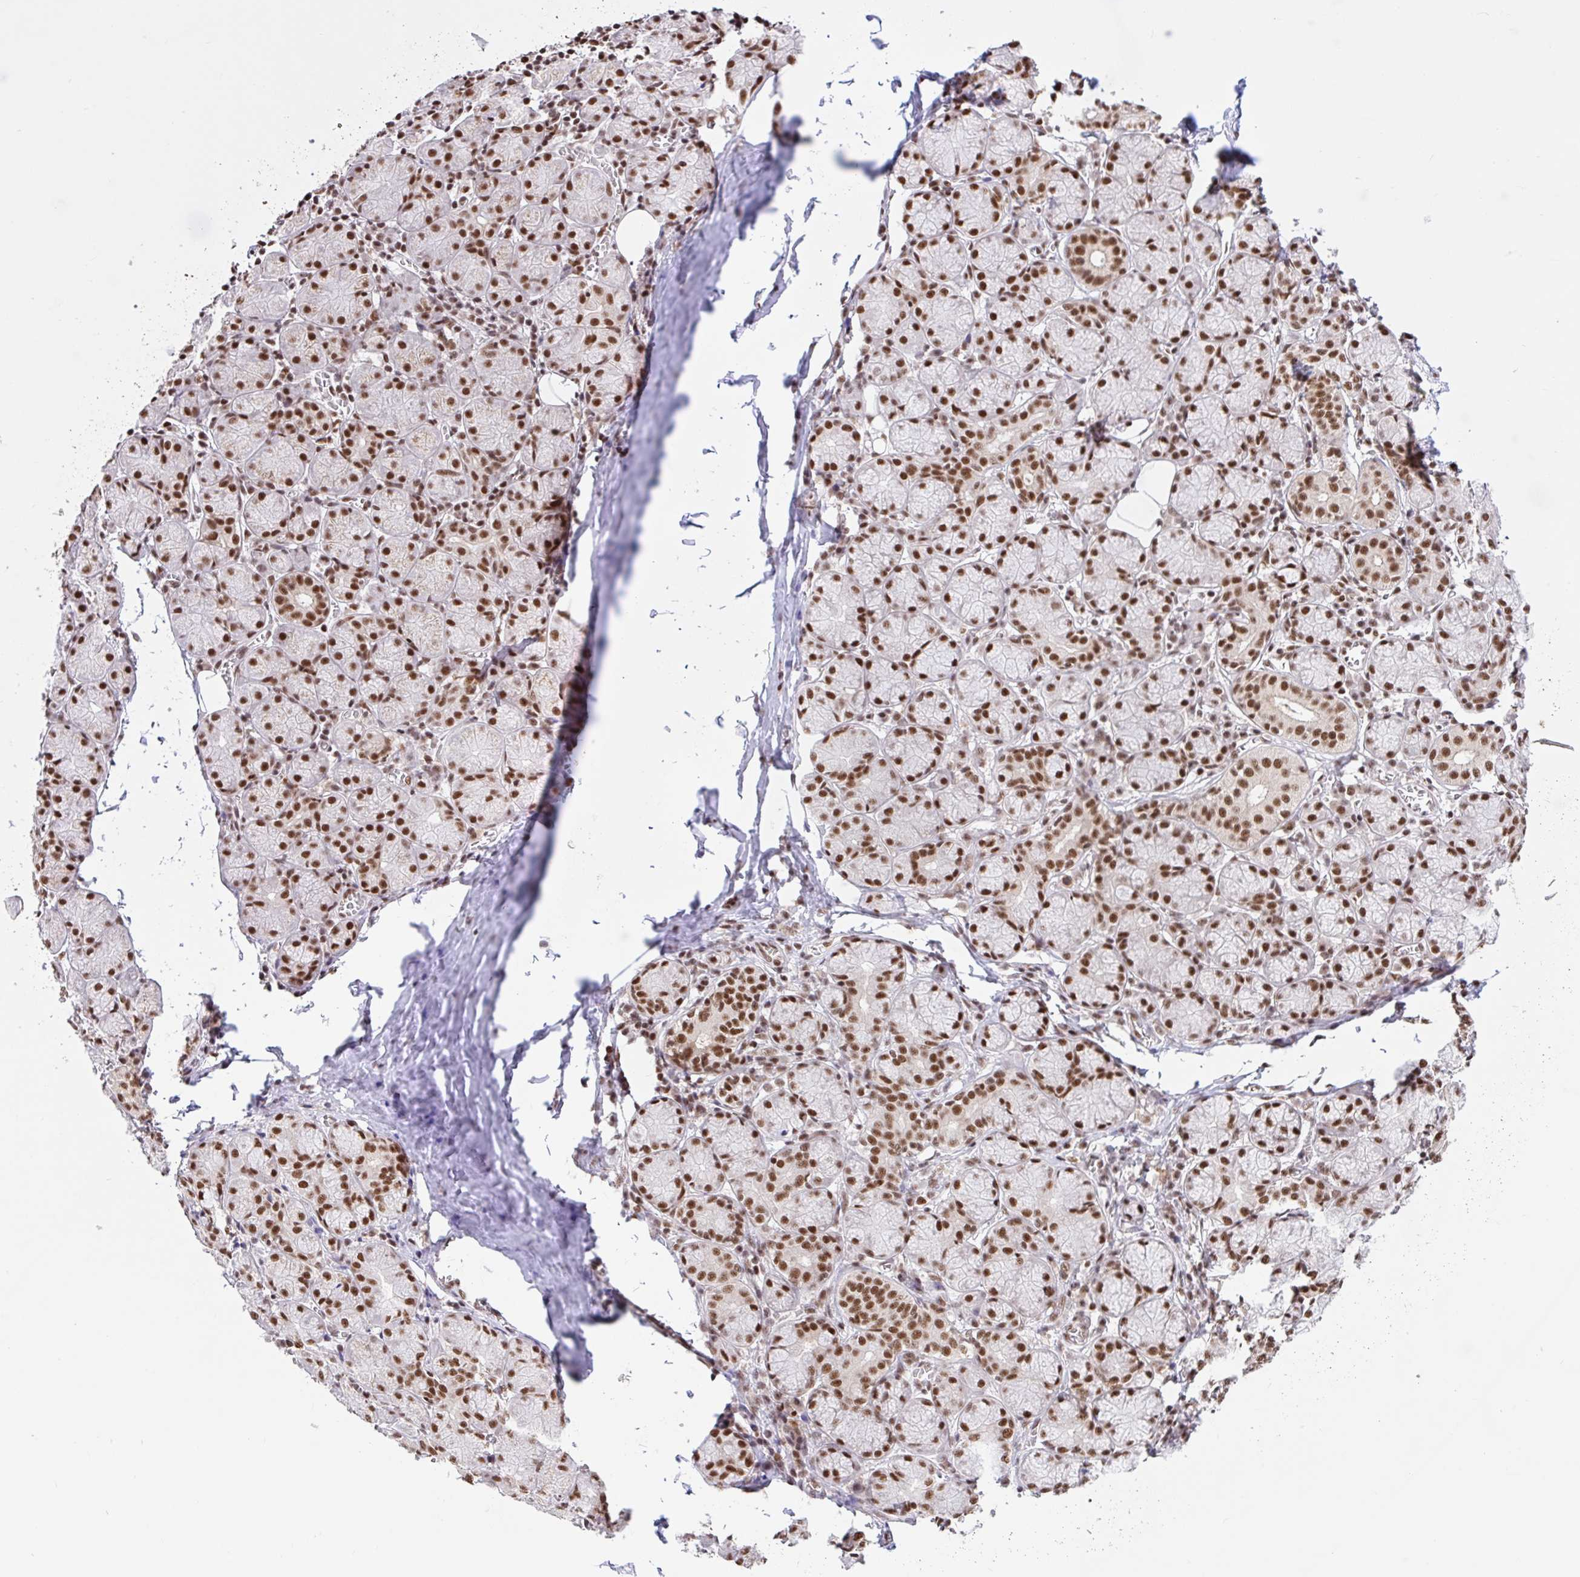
{"staining": {"intensity": "strong", "quantity": ">75%", "location": "nuclear"}, "tissue": "salivary gland", "cell_type": "Glandular cells", "image_type": "normal", "snomed": [{"axis": "morphology", "description": "Normal tissue, NOS"}, {"axis": "topography", "description": "Salivary gland"}], "caption": "A high-resolution image shows immunohistochemistry (IHC) staining of unremarkable salivary gland, which exhibits strong nuclear staining in approximately >75% of glandular cells.", "gene": "CCDC12", "patient": {"sex": "female", "age": 24}}